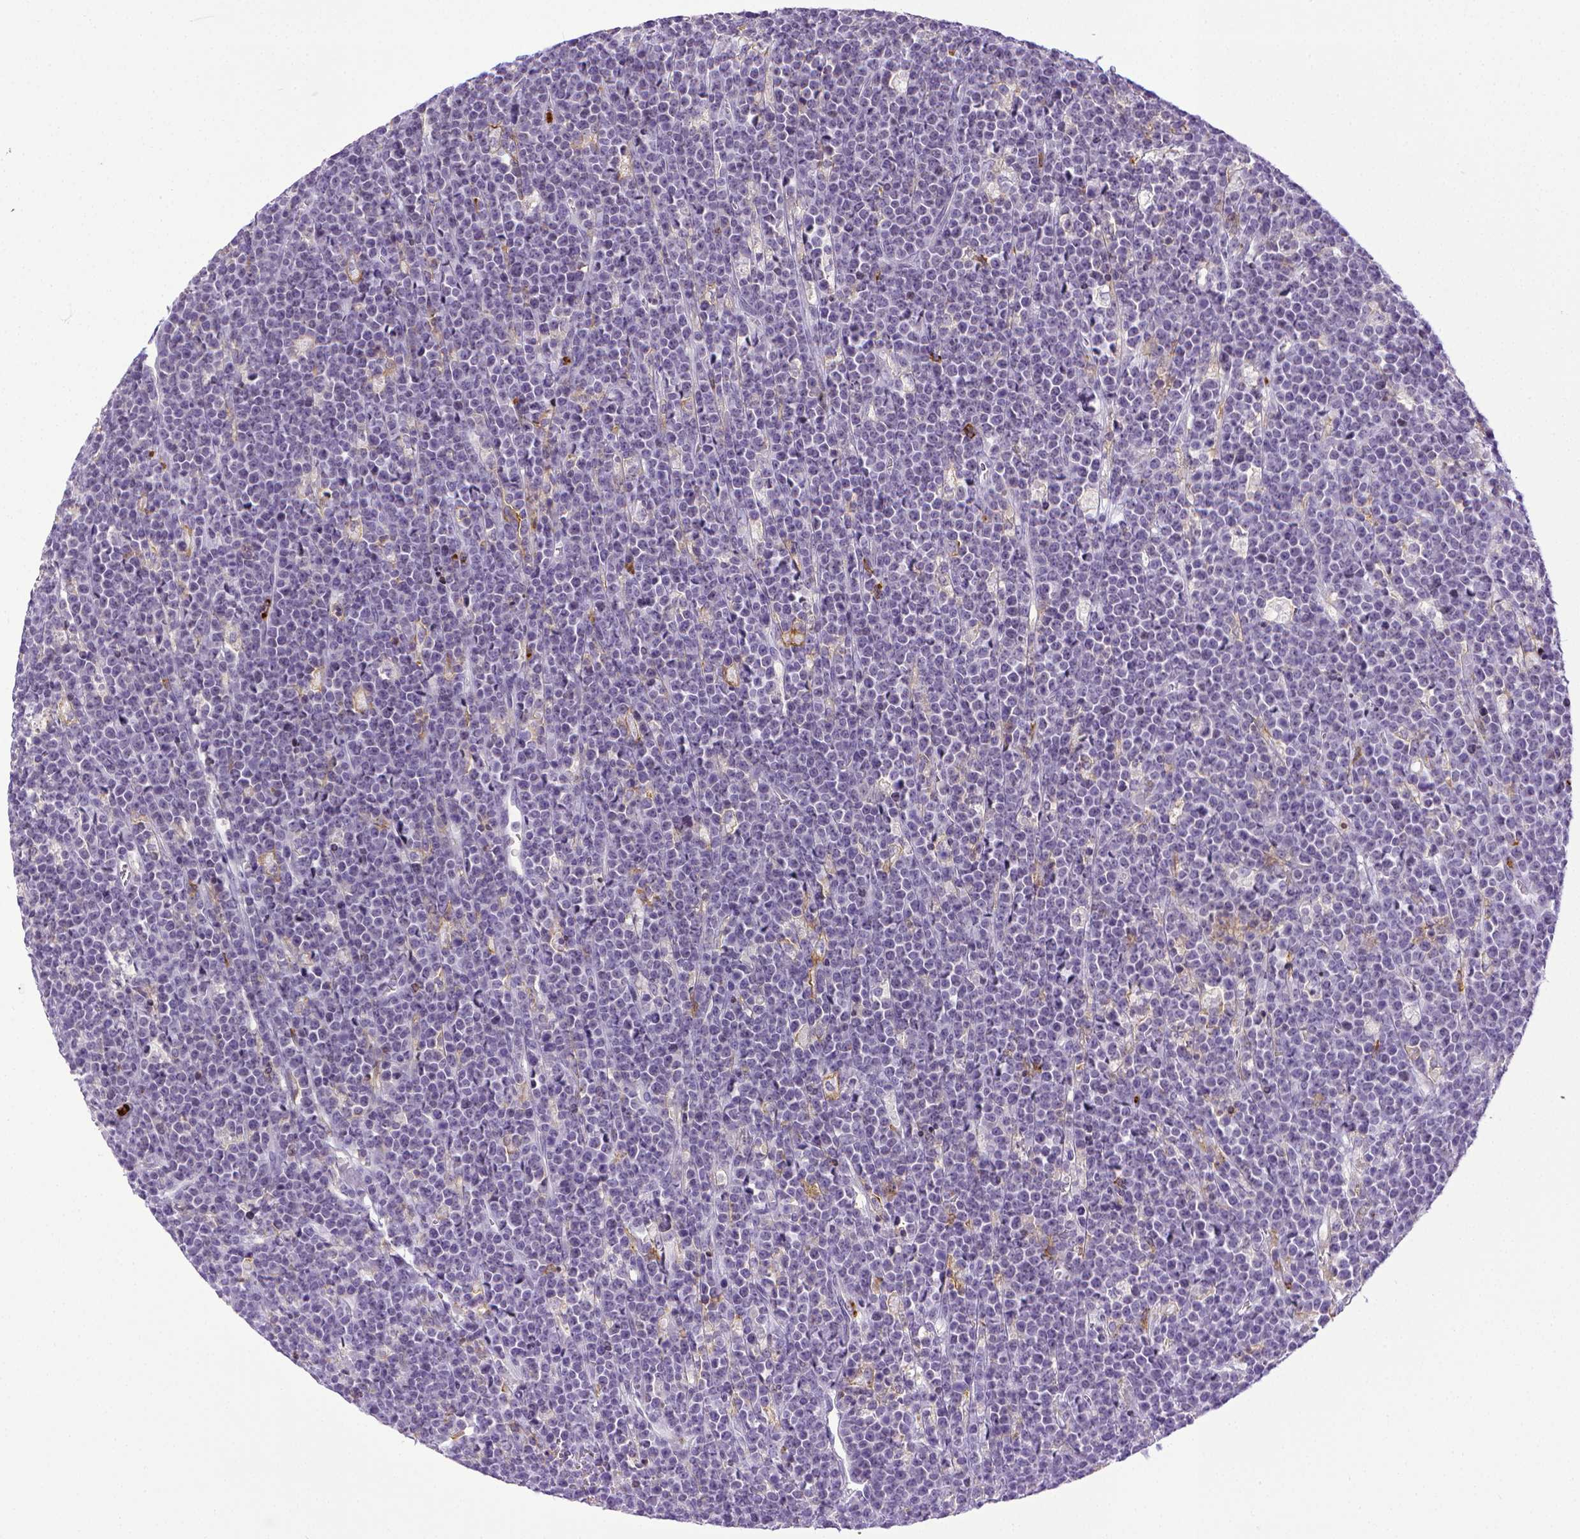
{"staining": {"intensity": "negative", "quantity": "none", "location": "none"}, "tissue": "lymphoma", "cell_type": "Tumor cells", "image_type": "cancer", "snomed": [{"axis": "morphology", "description": "Malignant lymphoma, non-Hodgkin's type, High grade"}, {"axis": "topography", "description": "Ovary"}], "caption": "This is an immunohistochemistry histopathology image of human malignant lymphoma, non-Hodgkin's type (high-grade). There is no staining in tumor cells.", "gene": "ITGAM", "patient": {"sex": "female", "age": 56}}